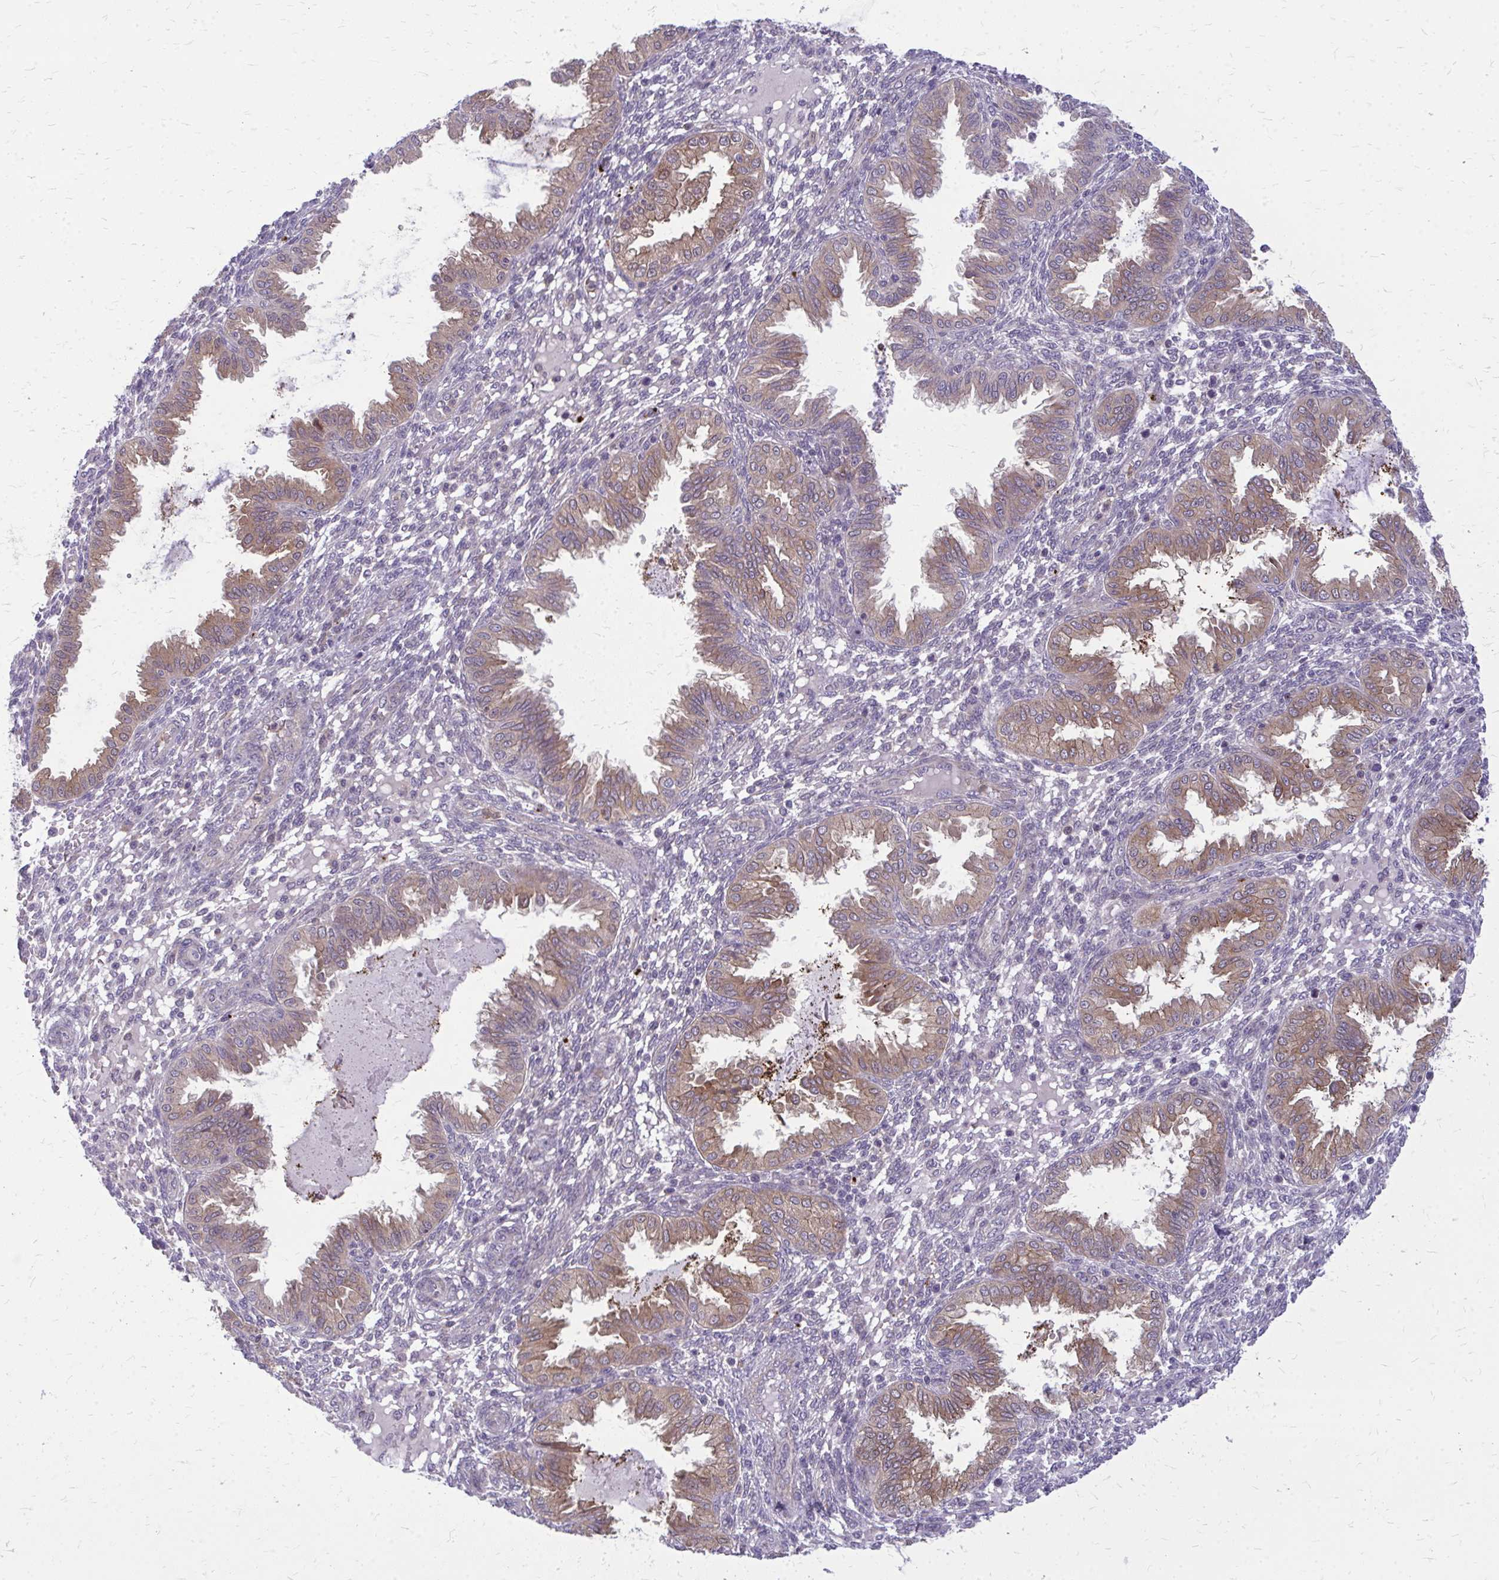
{"staining": {"intensity": "negative", "quantity": "none", "location": "none"}, "tissue": "endometrium", "cell_type": "Cells in endometrial stroma", "image_type": "normal", "snomed": [{"axis": "morphology", "description": "Normal tissue, NOS"}, {"axis": "topography", "description": "Endometrium"}], "caption": "An IHC image of normal endometrium is shown. There is no staining in cells in endometrial stroma of endometrium.", "gene": "OXNAD1", "patient": {"sex": "female", "age": 33}}